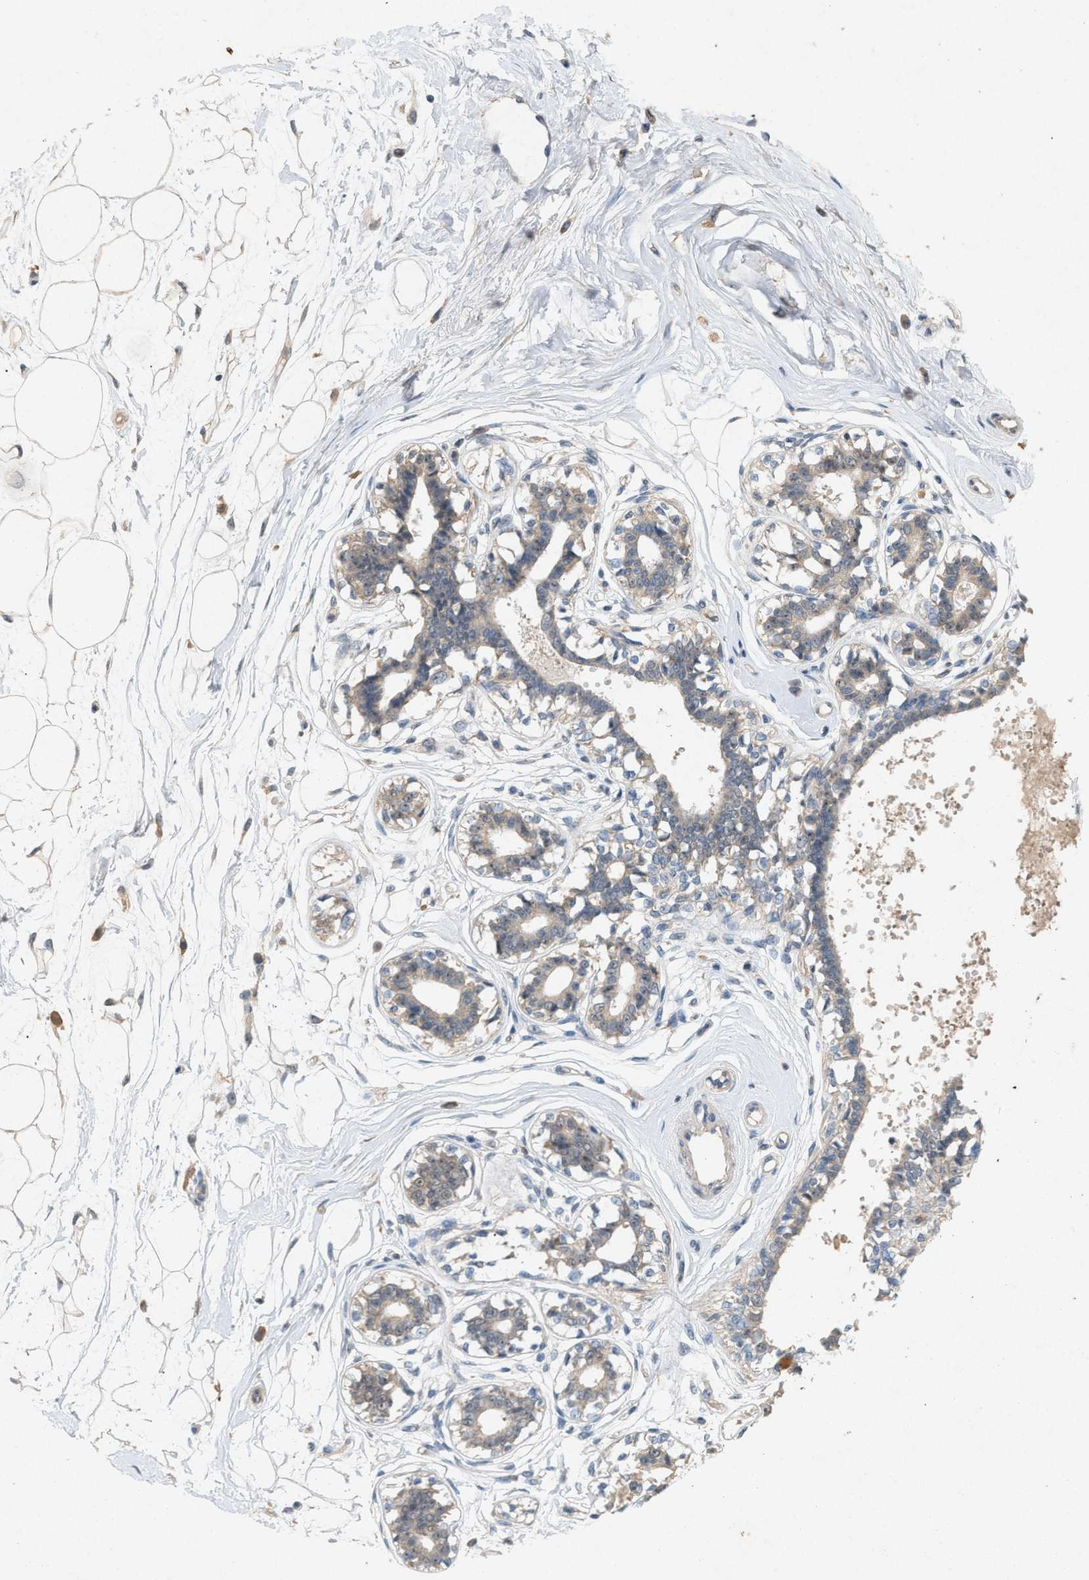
{"staining": {"intensity": "weak", "quantity": ">75%", "location": "cytoplasmic/membranous"}, "tissue": "breast", "cell_type": "Adipocytes", "image_type": "normal", "snomed": [{"axis": "morphology", "description": "Normal tissue, NOS"}, {"axis": "topography", "description": "Breast"}], "caption": "Human breast stained with a brown dye displays weak cytoplasmic/membranous positive expression in about >75% of adipocytes.", "gene": "DCAF7", "patient": {"sex": "female", "age": 45}}